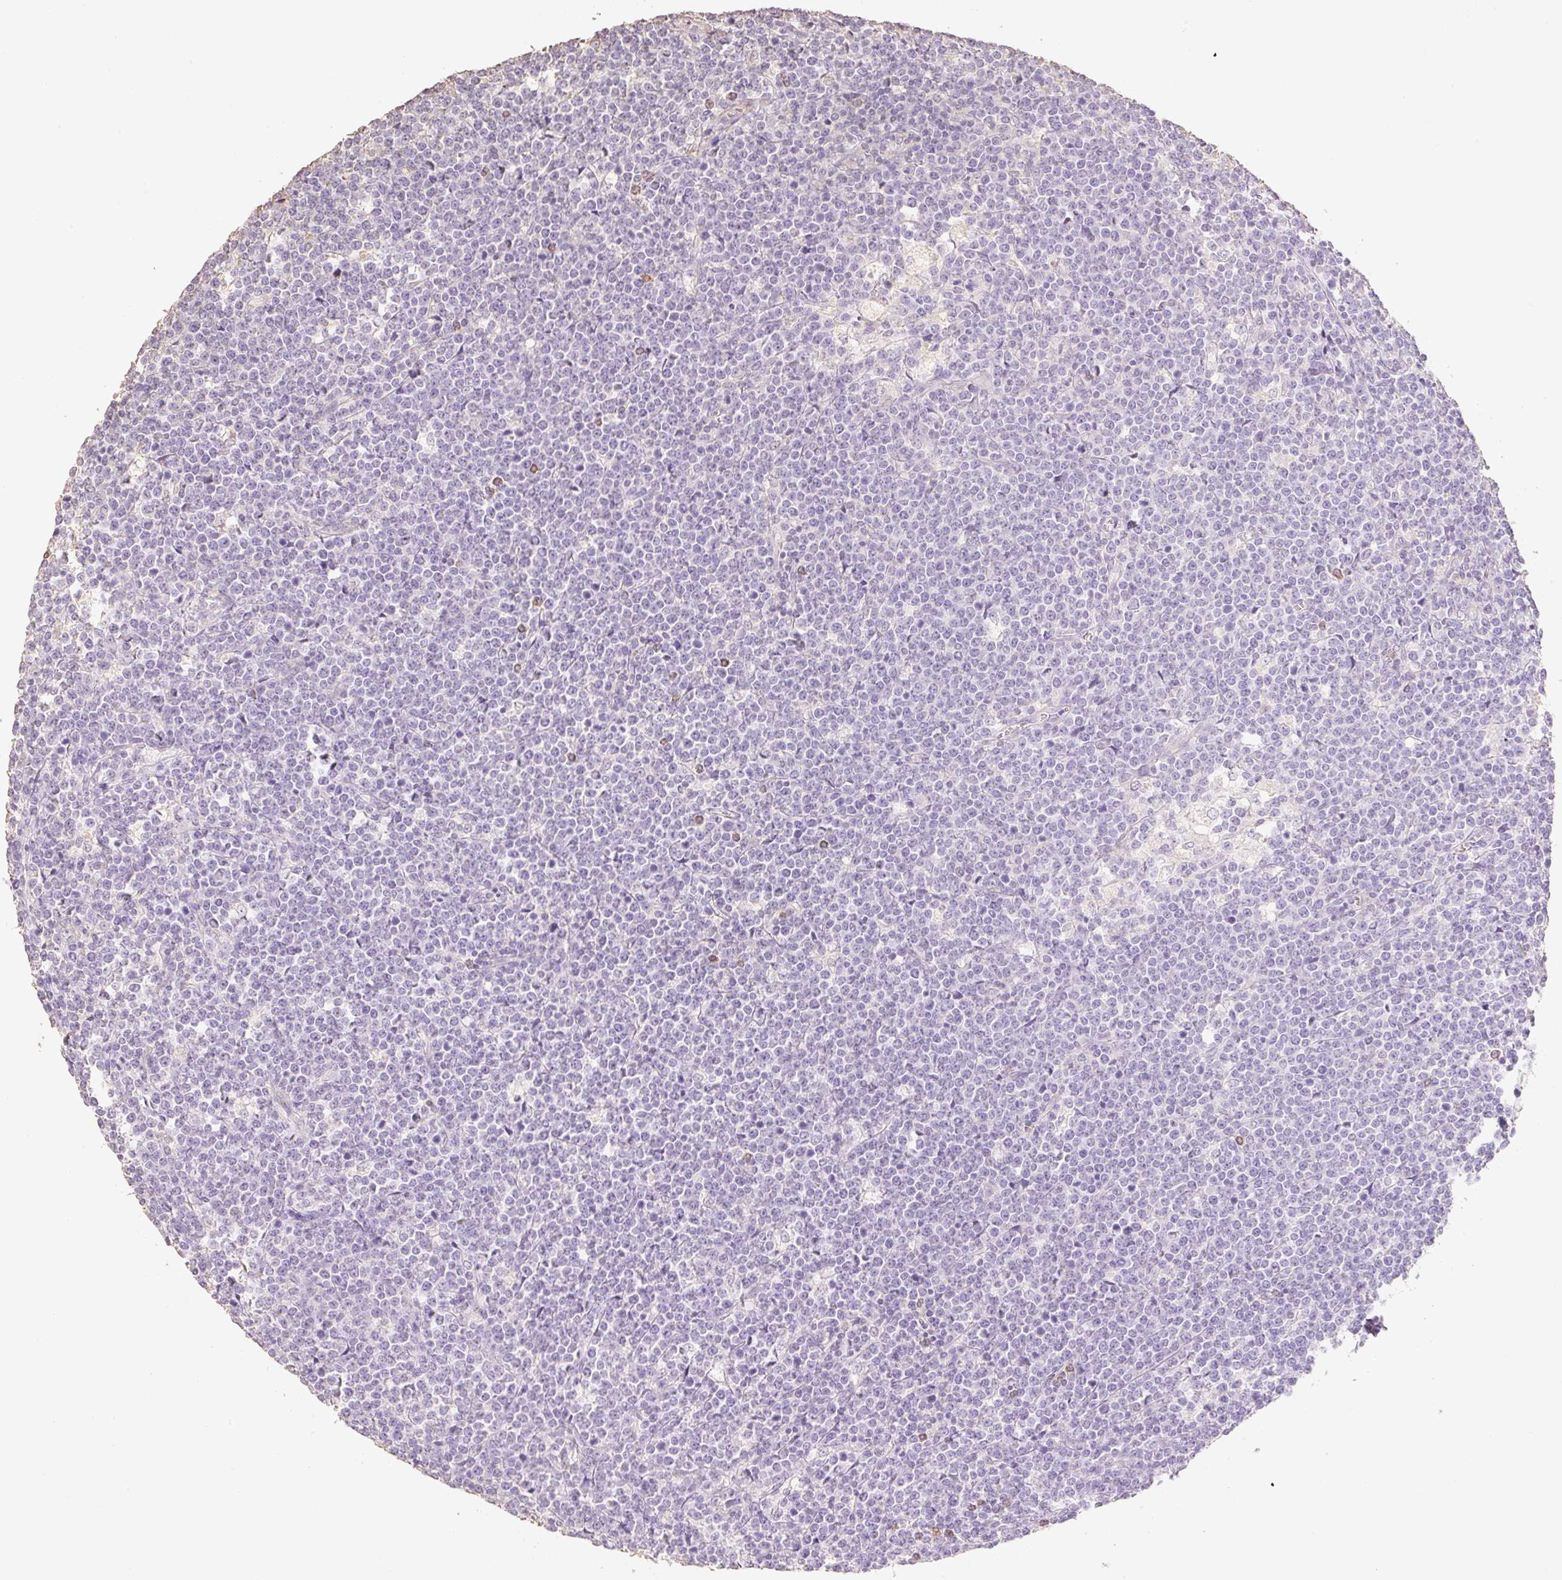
{"staining": {"intensity": "negative", "quantity": "none", "location": "none"}, "tissue": "lymphoma", "cell_type": "Tumor cells", "image_type": "cancer", "snomed": [{"axis": "morphology", "description": "Malignant lymphoma, non-Hodgkin's type, High grade"}, {"axis": "topography", "description": "Small intestine"}], "caption": "Tumor cells show no significant protein positivity in high-grade malignant lymphoma, non-Hodgkin's type. (DAB (3,3'-diaminobenzidine) immunohistochemistry with hematoxylin counter stain).", "gene": "MBOAT7", "patient": {"sex": "male", "age": 8}}